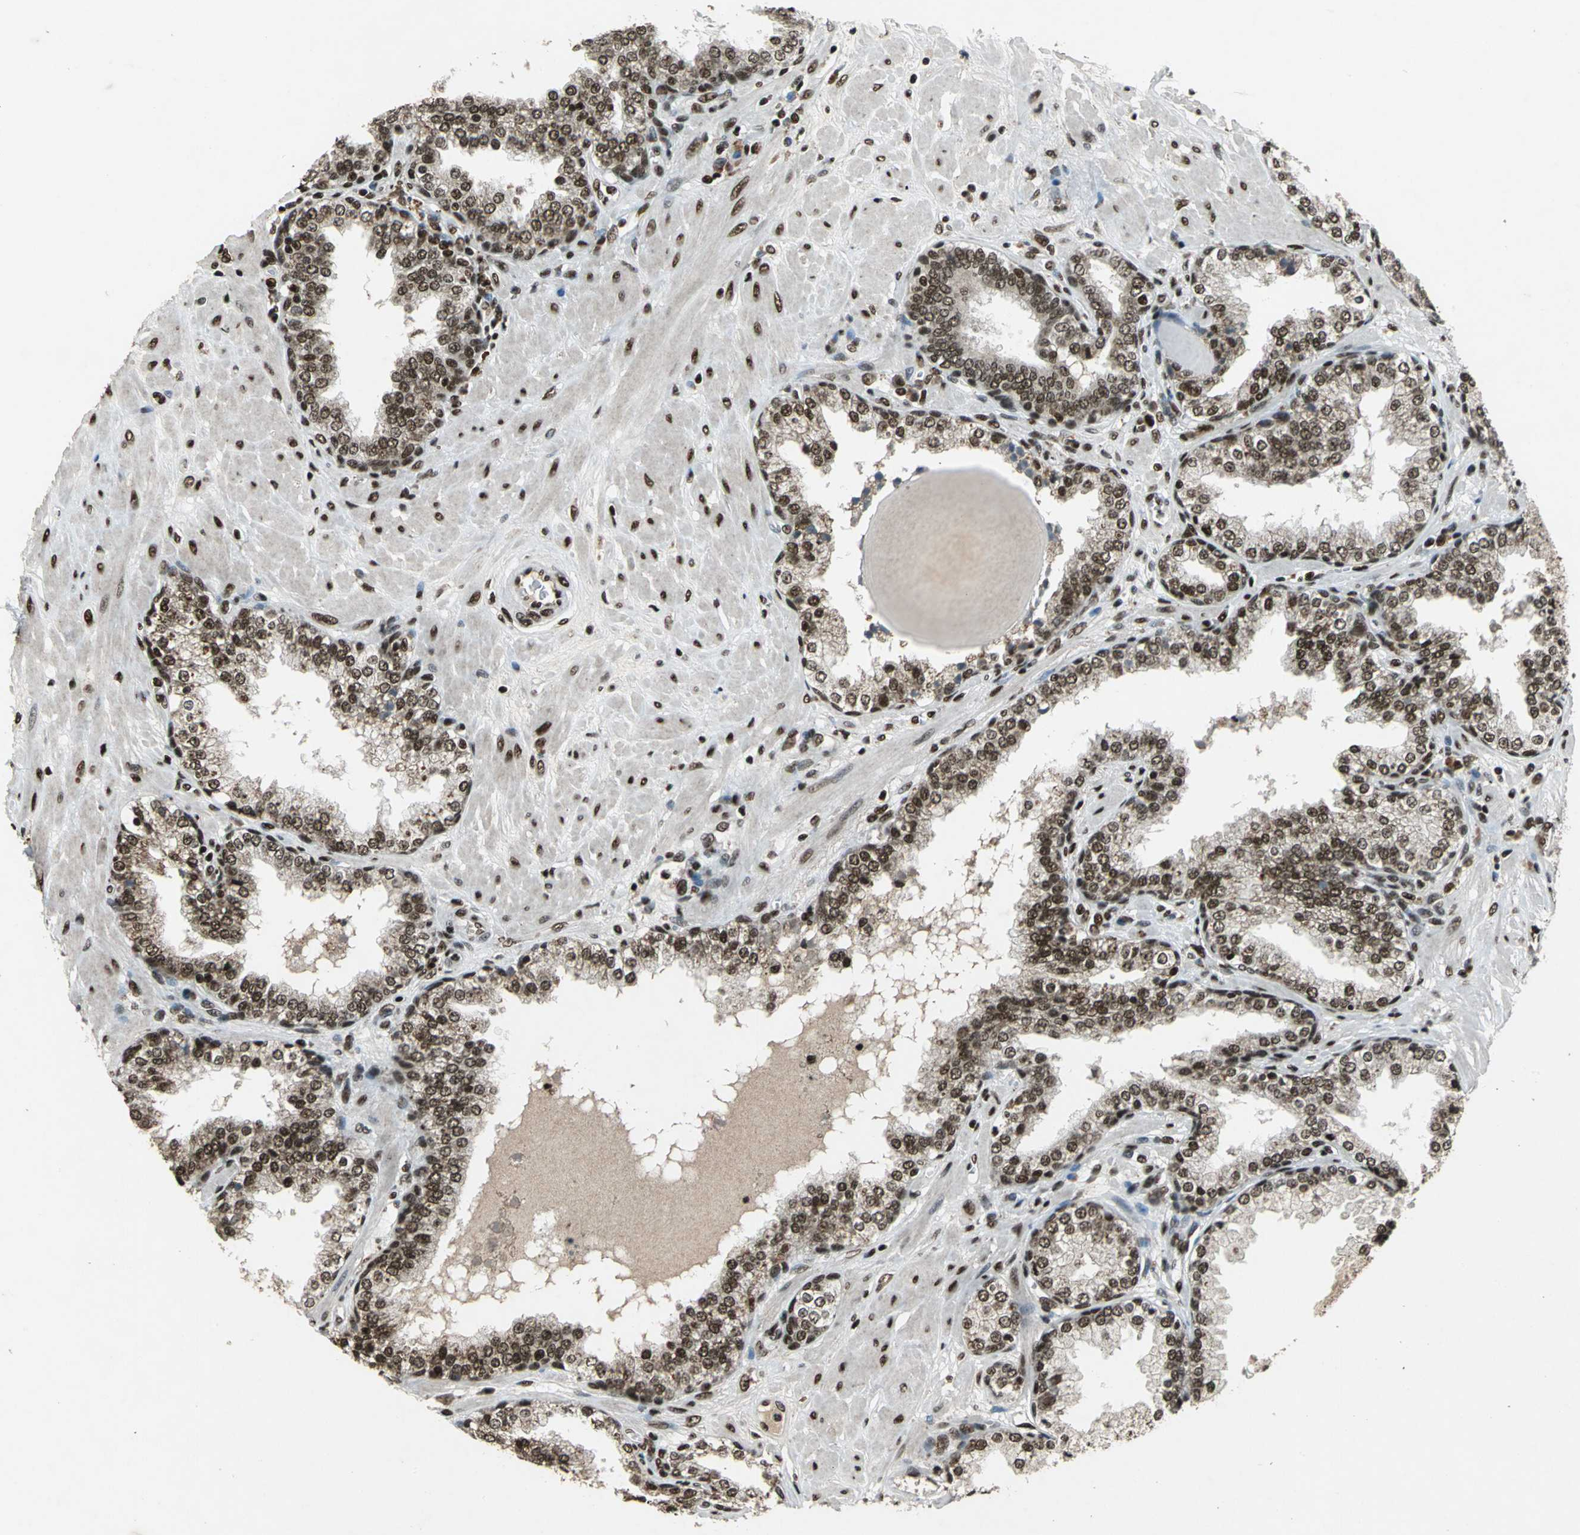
{"staining": {"intensity": "strong", "quantity": ">75%", "location": "cytoplasmic/membranous,nuclear"}, "tissue": "prostate", "cell_type": "Glandular cells", "image_type": "normal", "snomed": [{"axis": "morphology", "description": "Normal tissue, NOS"}, {"axis": "topography", "description": "Prostate"}], "caption": "Glandular cells display high levels of strong cytoplasmic/membranous,nuclear expression in approximately >75% of cells in unremarkable prostate.", "gene": "MTA2", "patient": {"sex": "male", "age": 51}}